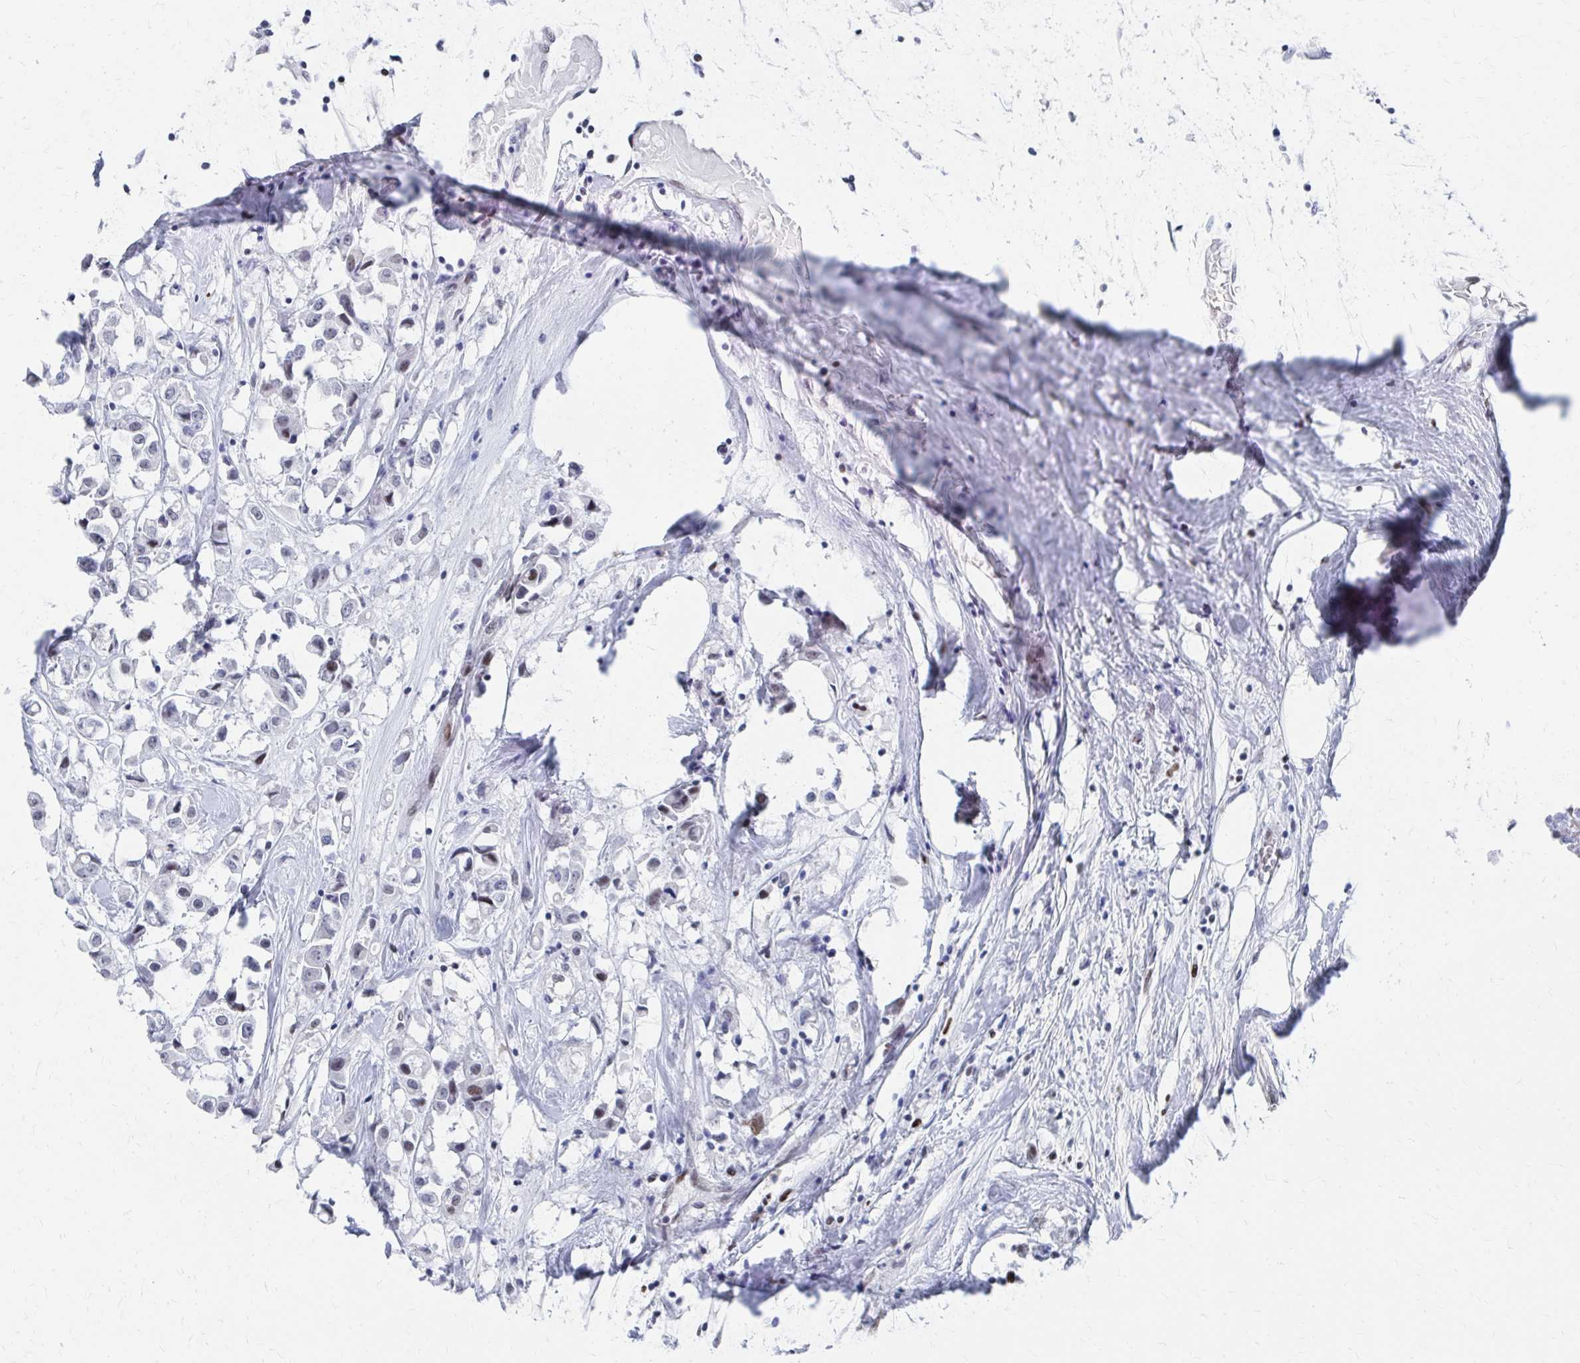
{"staining": {"intensity": "negative", "quantity": "none", "location": "none"}, "tissue": "breast cancer", "cell_type": "Tumor cells", "image_type": "cancer", "snomed": [{"axis": "morphology", "description": "Duct carcinoma"}, {"axis": "topography", "description": "Breast"}], "caption": "Image shows no significant protein positivity in tumor cells of breast cancer.", "gene": "CDIN1", "patient": {"sex": "female", "age": 61}}